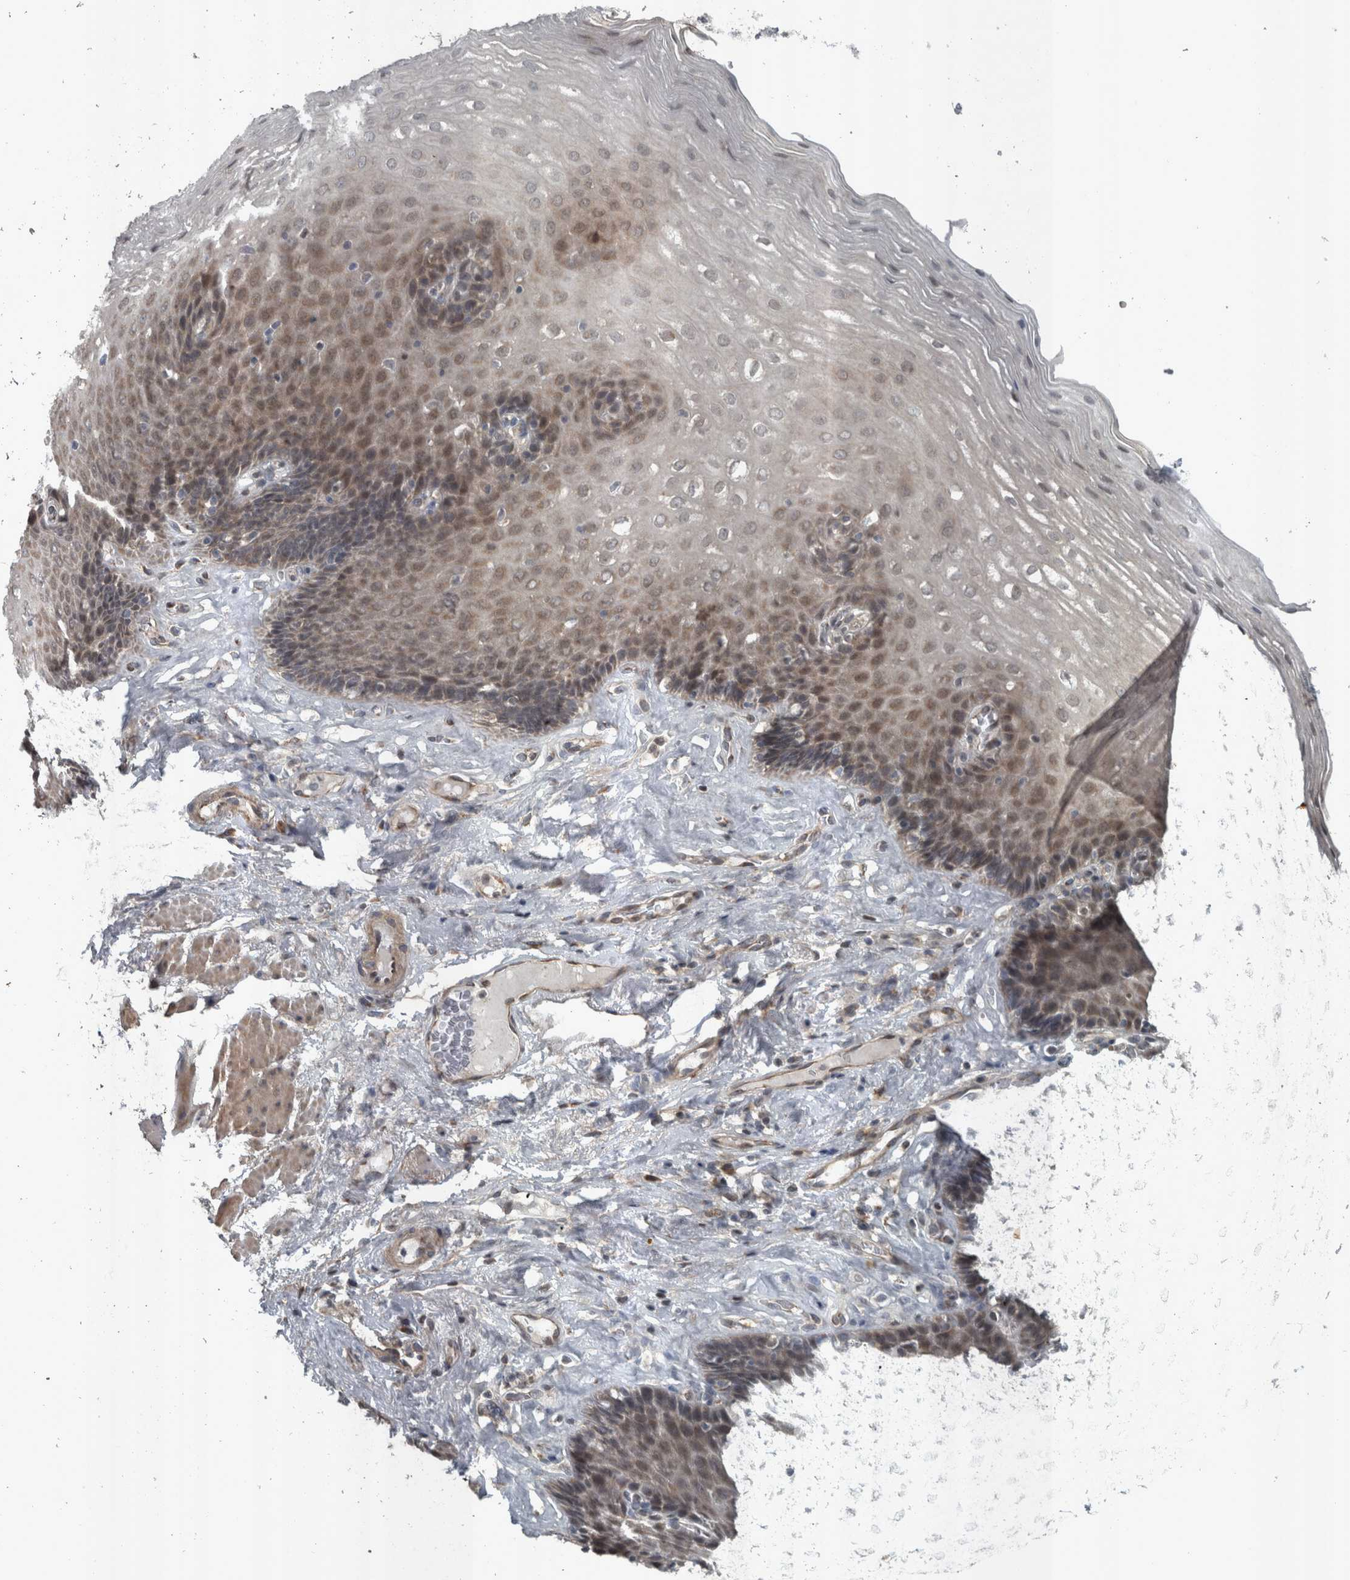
{"staining": {"intensity": "weak", "quantity": "25%-75%", "location": "cytoplasmic/membranous,nuclear"}, "tissue": "esophagus", "cell_type": "Squamous epithelial cells", "image_type": "normal", "snomed": [{"axis": "morphology", "description": "Normal tissue, NOS"}, {"axis": "topography", "description": "Esophagus"}], "caption": "An image of esophagus stained for a protein reveals weak cytoplasmic/membranous,nuclear brown staining in squamous epithelial cells. (DAB = brown stain, brightfield microscopy at high magnification).", "gene": "ZNF345", "patient": {"sex": "female", "age": 66}}